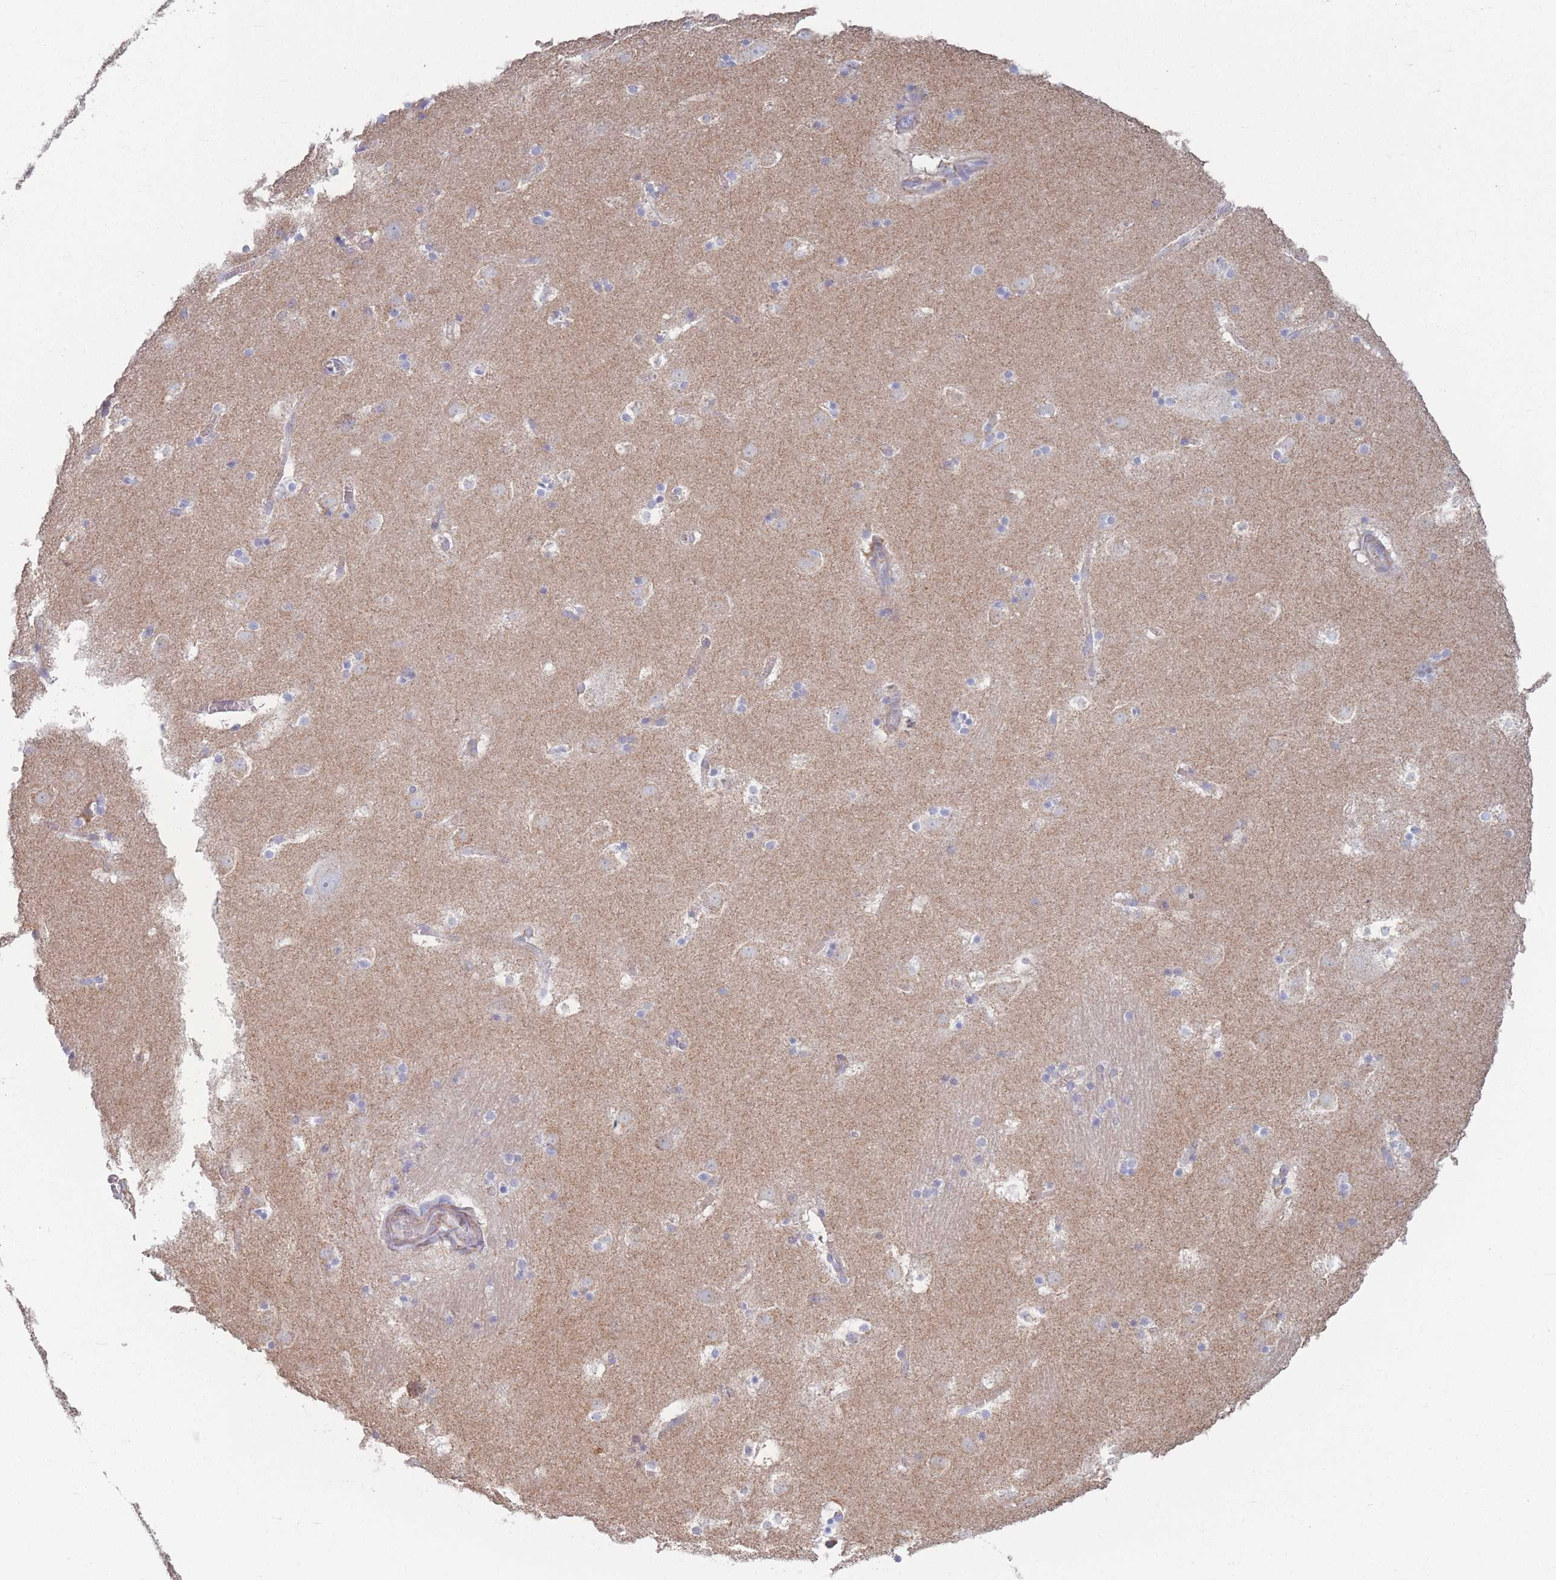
{"staining": {"intensity": "negative", "quantity": "none", "location": "none"}, "tissue": "caudate", "cell_type": "Glial cells", "image_type": "normal", "snomed": [{"axis": "morphology", "description": "Normal tissue, NOS"}, {"axis": "topography", "description": "Lateral ventricle wall"}], "caption": "This histopathology image is of benign caudate stained with immunohistochemistry to label a protein in brown with the nuclei are counter-stained blue. There is no expression in glial cells. (DAB immunohistochemistry, high magnification).", "gene": "ADH1A", "patient": {"sex": "male", "age": 45}}